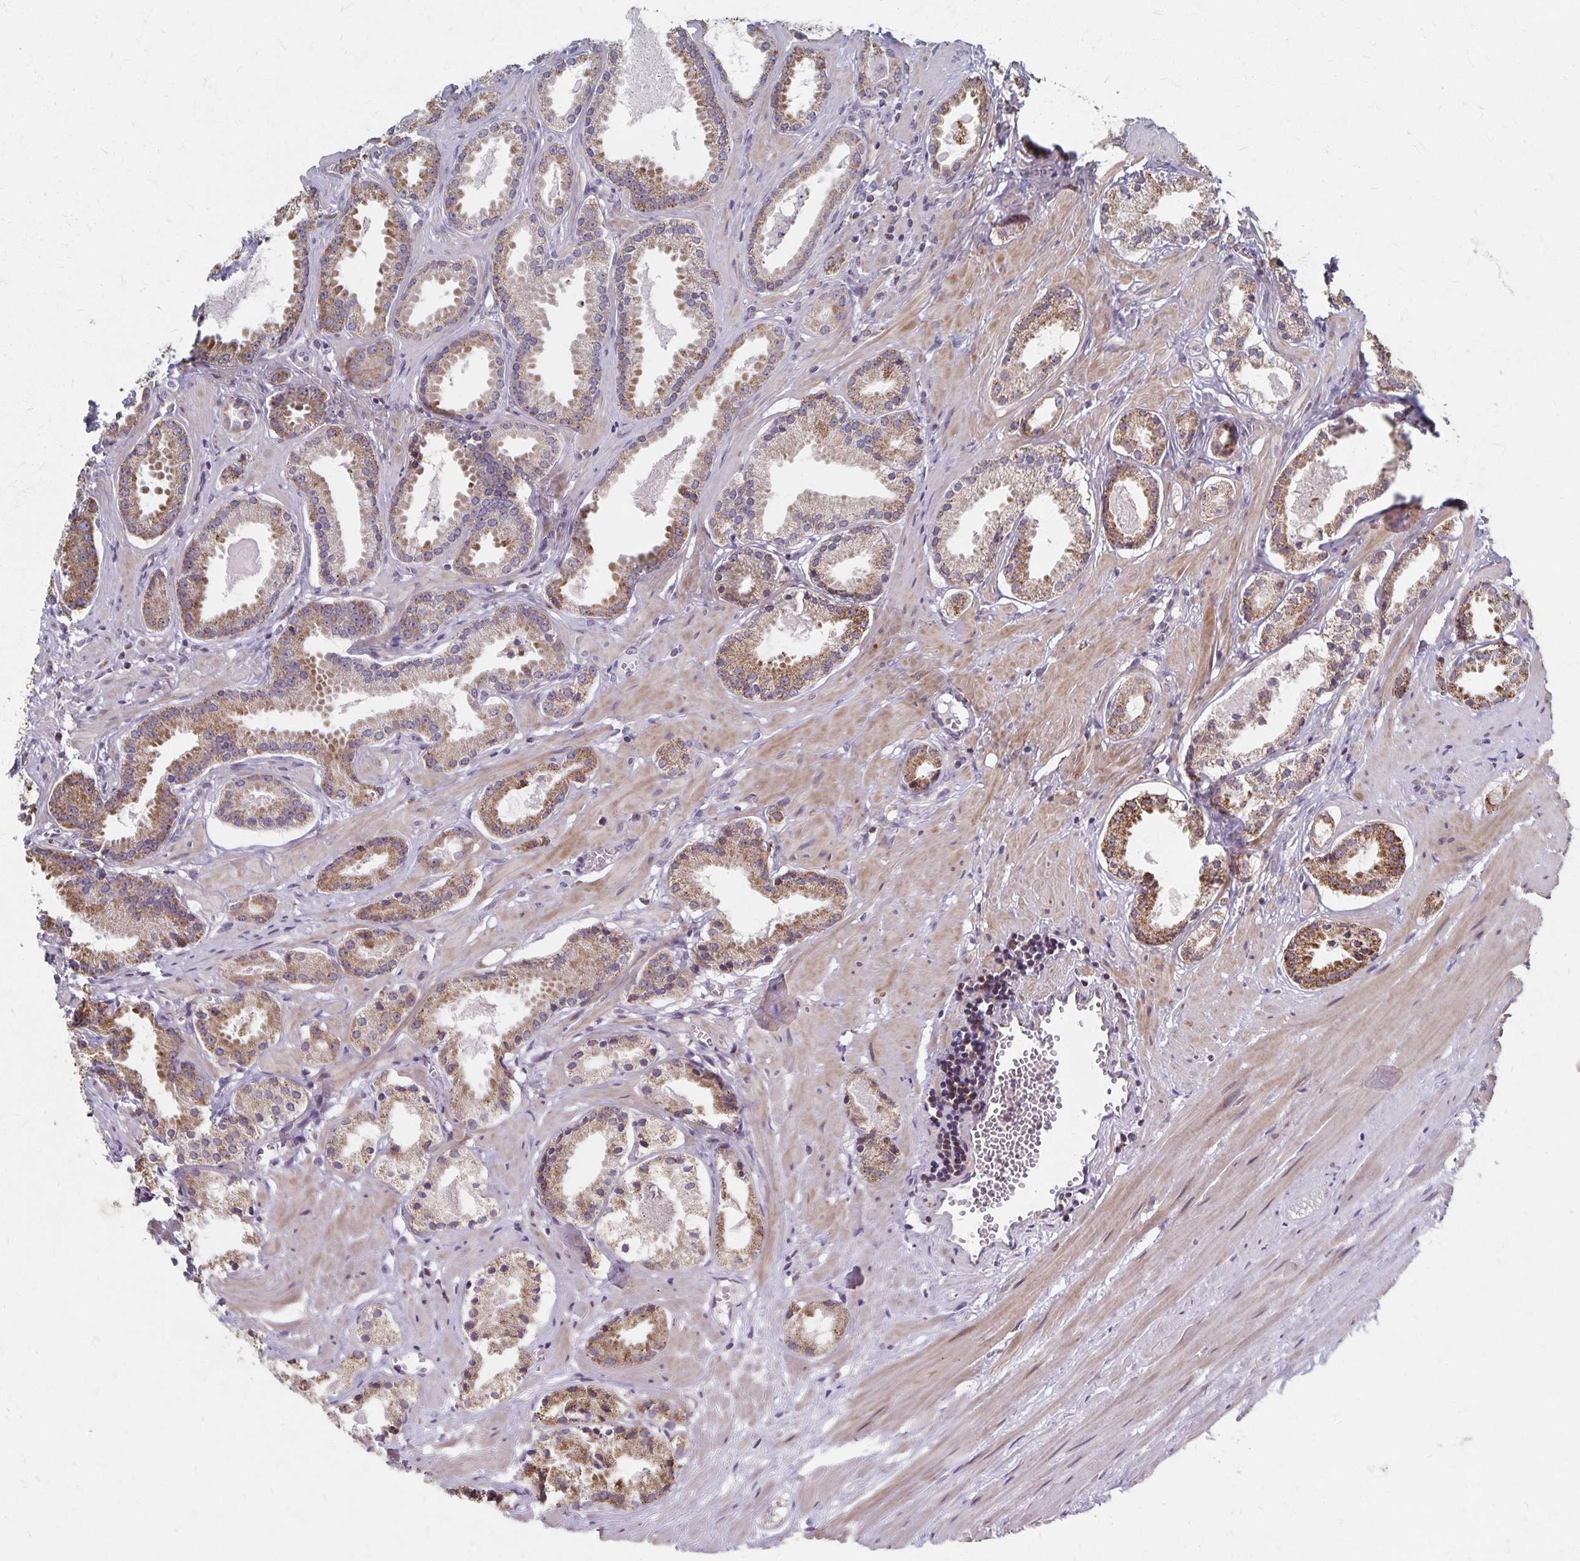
{"staining": {"intensity": "moderate", "quantity": ">75%", "location": "cytoplasmic/membranous"}, "tissue": "prostate cancer", "cell_type": "Tumor cells", "image_type": "cancer", "snomed": [{"axis": "morphology", "description": "Adenocarcinoma, NOS"}, {"axis": "morphology", "description": "Adenocarcinoma, Low grade"}, {"axis": "topography", "description": "Prostate"}], "caption": "Adenocarcinoma (prostate) tissue exhibits moderate cytoplasmic/membranous staining in about >75% of tumor cells (DAB (3,3'-diaminobenzidine) = brown stain, brightfield microscopy at high magnification).", "gene": "DYRK4", "patient": {"sex": "male", "age": 64}}